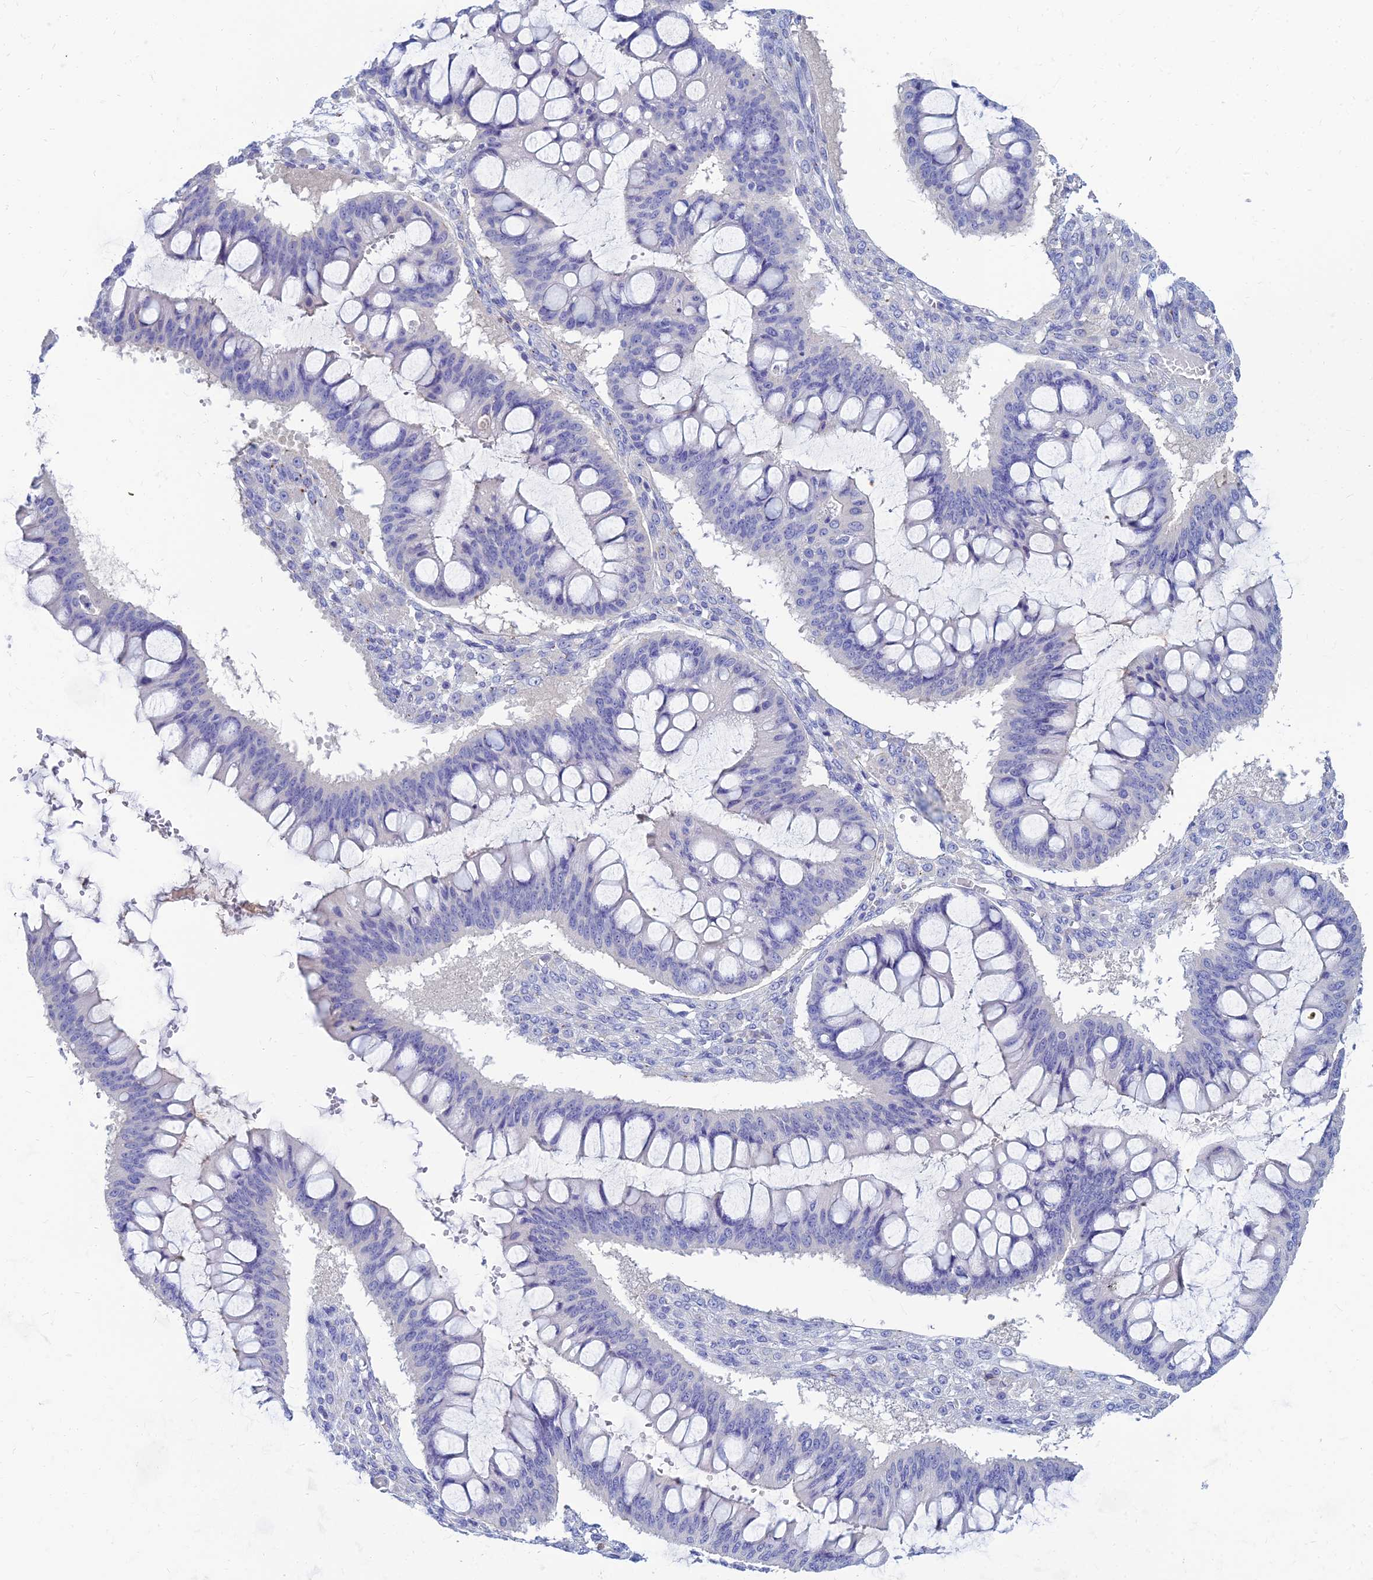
{"staining": {"intensity": "negative", "quantity": "none", "location": "none"}, "tissue": "ovarian cancer", "cell_type": "Tumor cells", "image_type": "cancer", "snomed": [{"axis": "morphology", "description": "Cystadenocarcinoma, mucinous, NOS"}, {"axis": "topography", "description": "Ovary"}], "caption": "Tumor cells are negative for protein expression in human ovarian mucinous cystadenocarcinoma.", "gene": "ZNF552", "patient": {"sex": "female", "age": 73}}